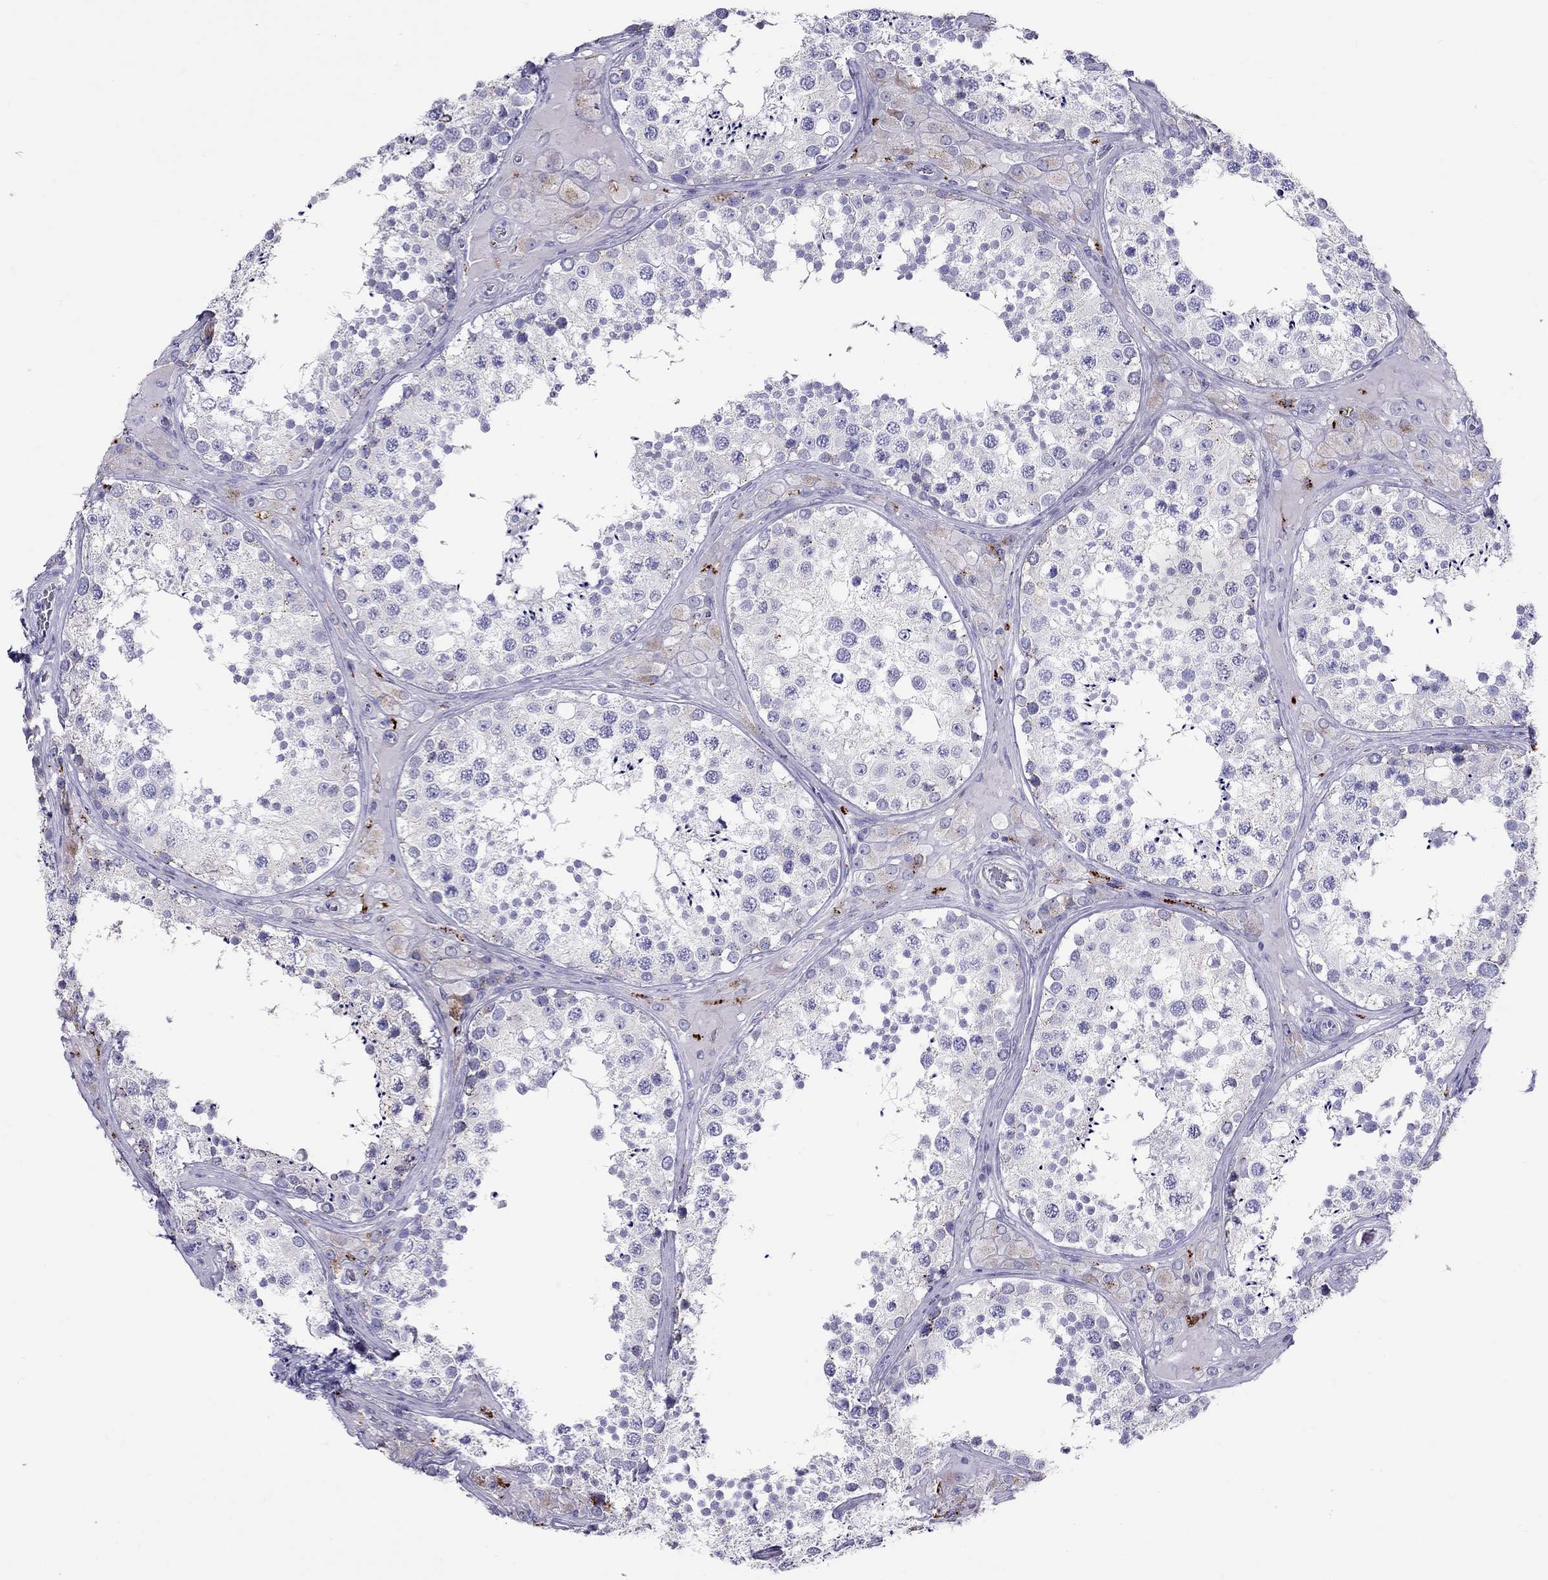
{"staining": {"intensity": "negative", "quantity": "none", "location": "none"}, "tissue": "testis", "cell_type": "Cells in seminiferous ducts", "image_type": "normal", "snomed": [{"axis": "morphology", "description": "Normal tissue, NOS"}, {"axis": "topography", "description": "Testis"}], "caption": "A high-resolution micrograph shows immunohistochemistry staining of normal testis, which shows no significant expression in cells in seminiferous ducts.", "gene": "CLPSL2", "patient": {"sex": "male", "age": 34}}